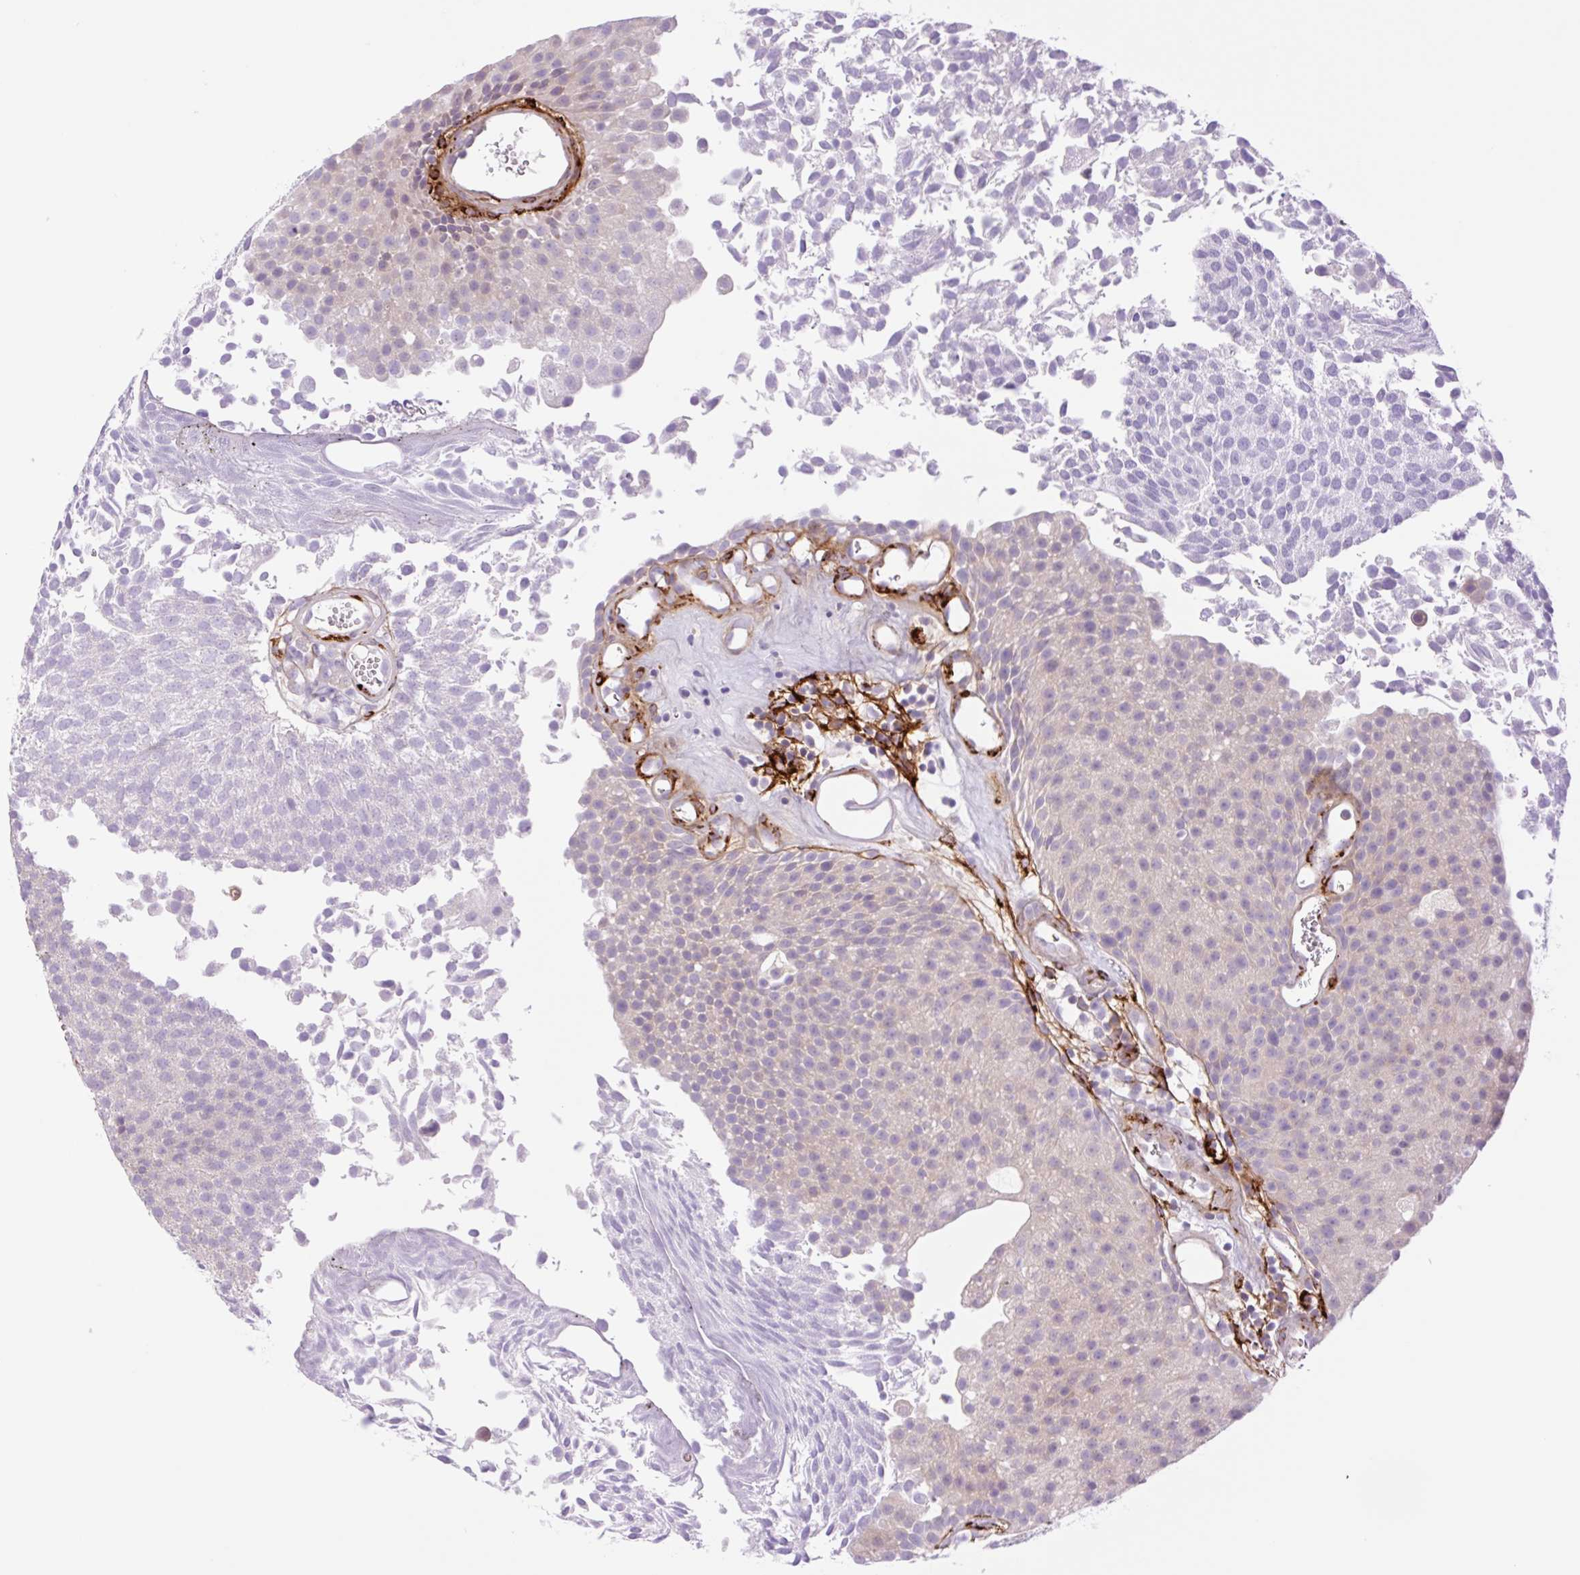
{"staining": {"intensity": "negative", "quantity": "none", "location": "none"}, "tissue": "urothelial cancer", "cell_type": "Tumor cells", "image_type": "cancer", "snomed": [{"axis": "morphology", "description": "Urothelial carcinoma, Low grade"}, {"axis": "topography", "description": "Urinary bladder"}], "caption": "Tumor cells are negative for brown protein staining in urothelial cancer.", "gene": "COL5A1", "patient": {"sex": "female", "age": 79}}